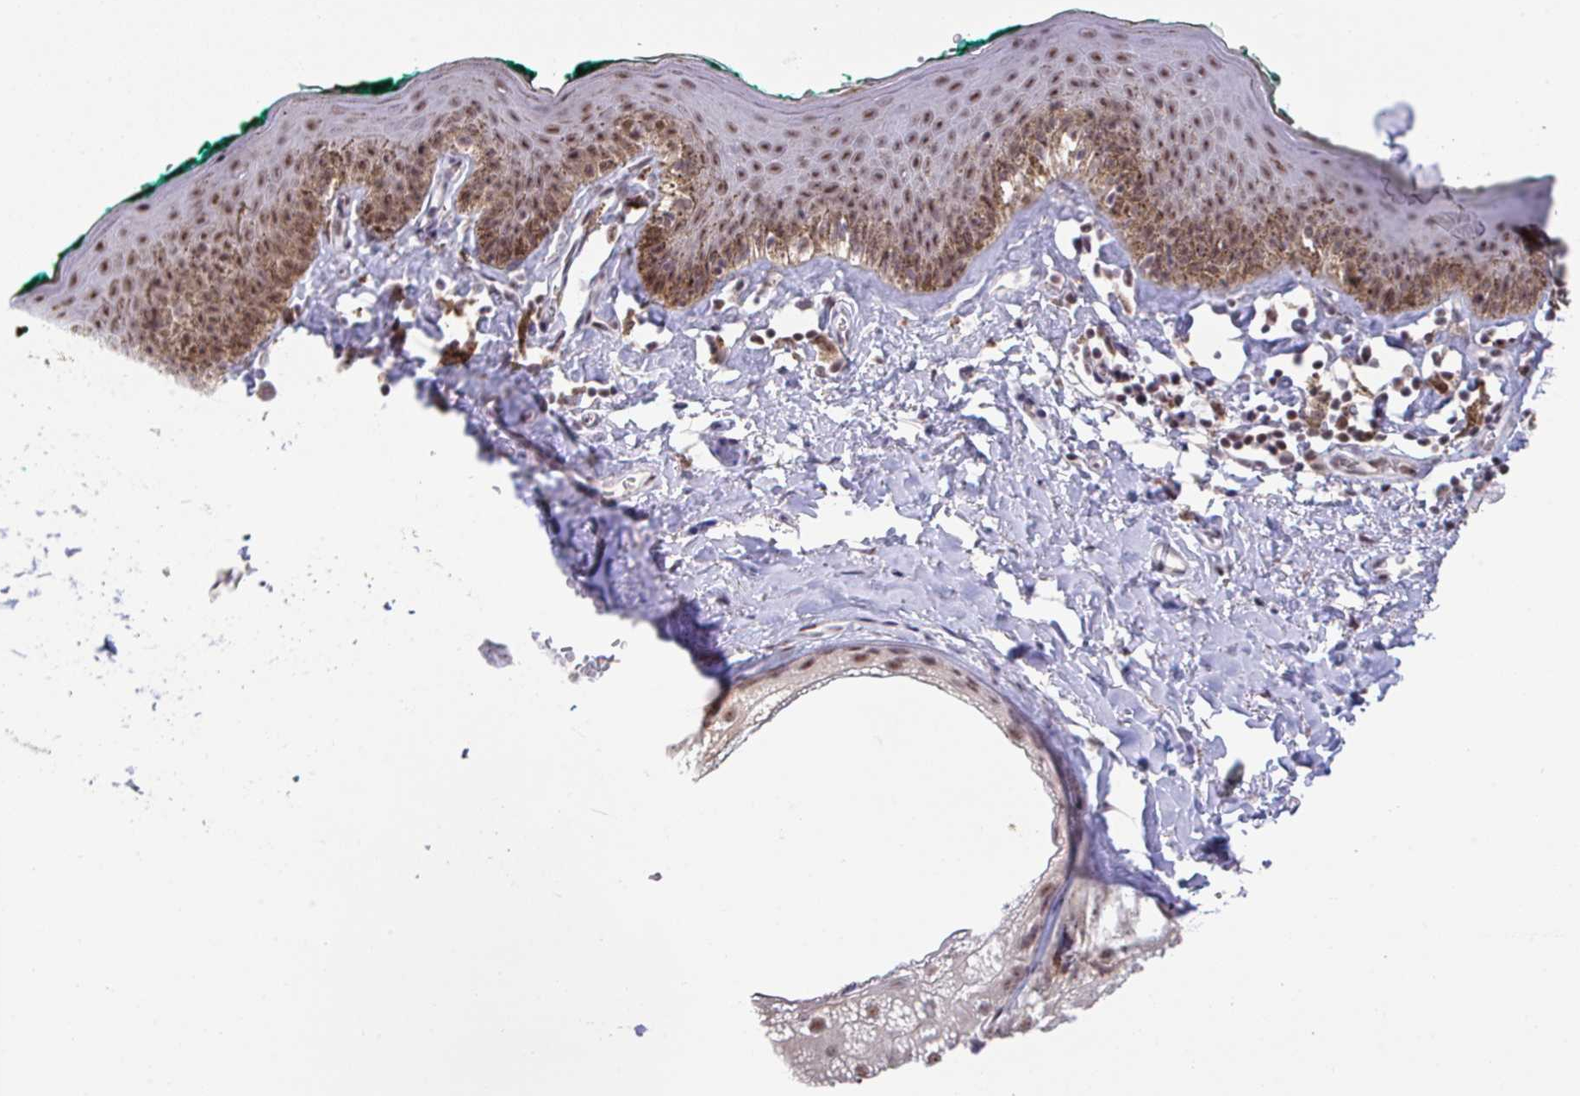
{"staining": {"intensity": "moderate", "quantity": ">75%", "location": "cytoplasmic/membranous,nuclear"}, "tissue": "skin", "cell_type": "Epidermal cells", "image_type": "normal", "snomed": [{"axis": "morphology", "description": "Normal tissue, NOS"}, {"axis": "topography", "description": "Vulva"}, {"axis": "topography", "description": "Peripheral nerve tissue"}], "caption": "A brown stain highlights moderate cytoplasmic/membranous,nuclear positivity of a protein in epidermal cells of benign human skin.", "gene": "OR6K3", "patient": {"sex": "female", "age": 66}}